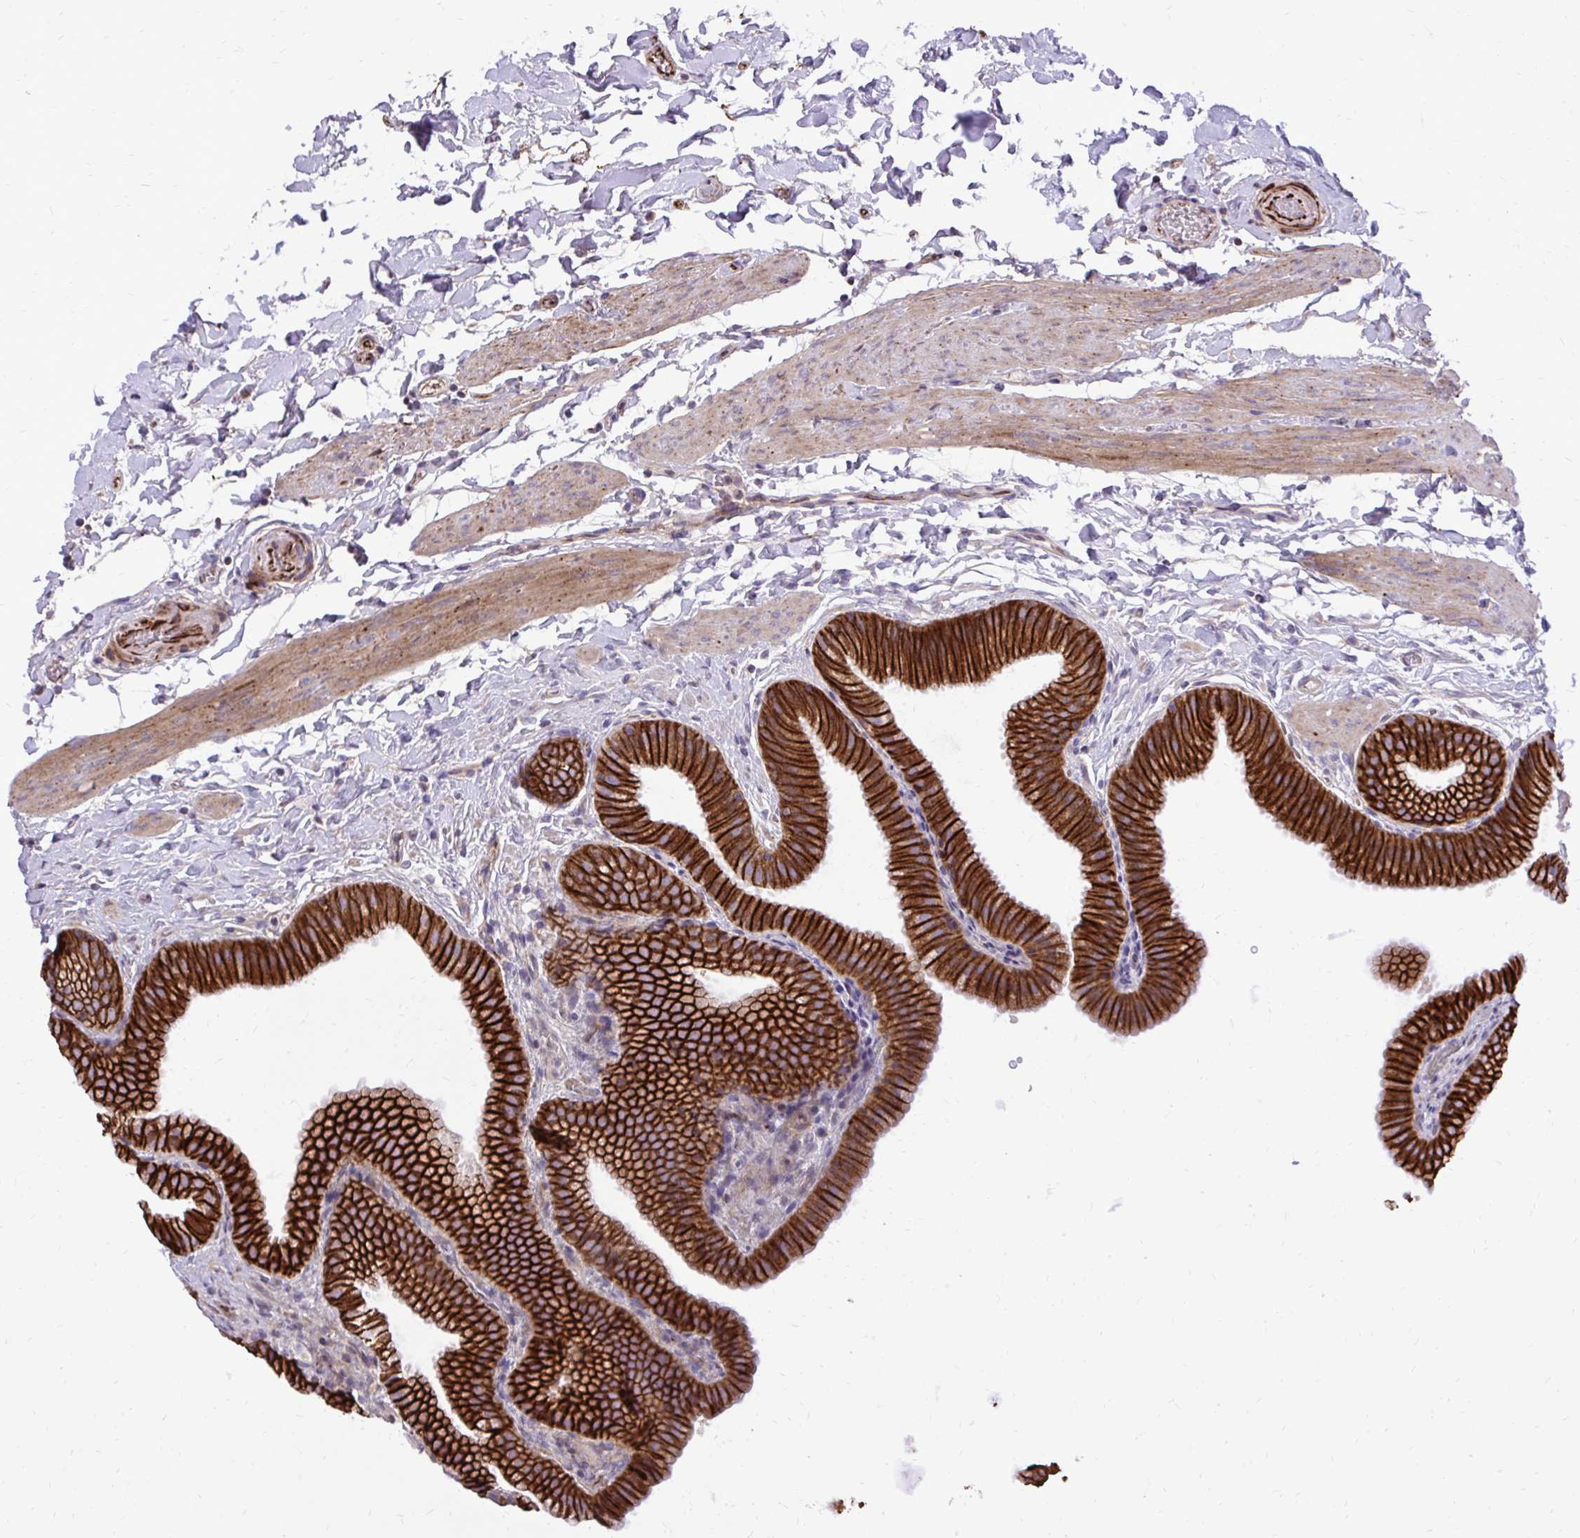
{"staining": {"intensity": "strong", "quantity": ">75%", "location": "cytoplasmic/membranous"}, "tissue": "gallbladder", "cell_type": "Glandular cells", "image_type": "normal", "snomed": [{"axis": "morphology", "description": "Normal tissue, NOS"}, {"axis": "topography", "description": "Gallbladder"}], "caption": "Human gallbladder stained with a brown dye displays strong cytoplasmic/membranous positive expression in approximately >75% of glandular cells.", "gene": "ABCC3", "patient": {"sex": "female", "age": 63}}